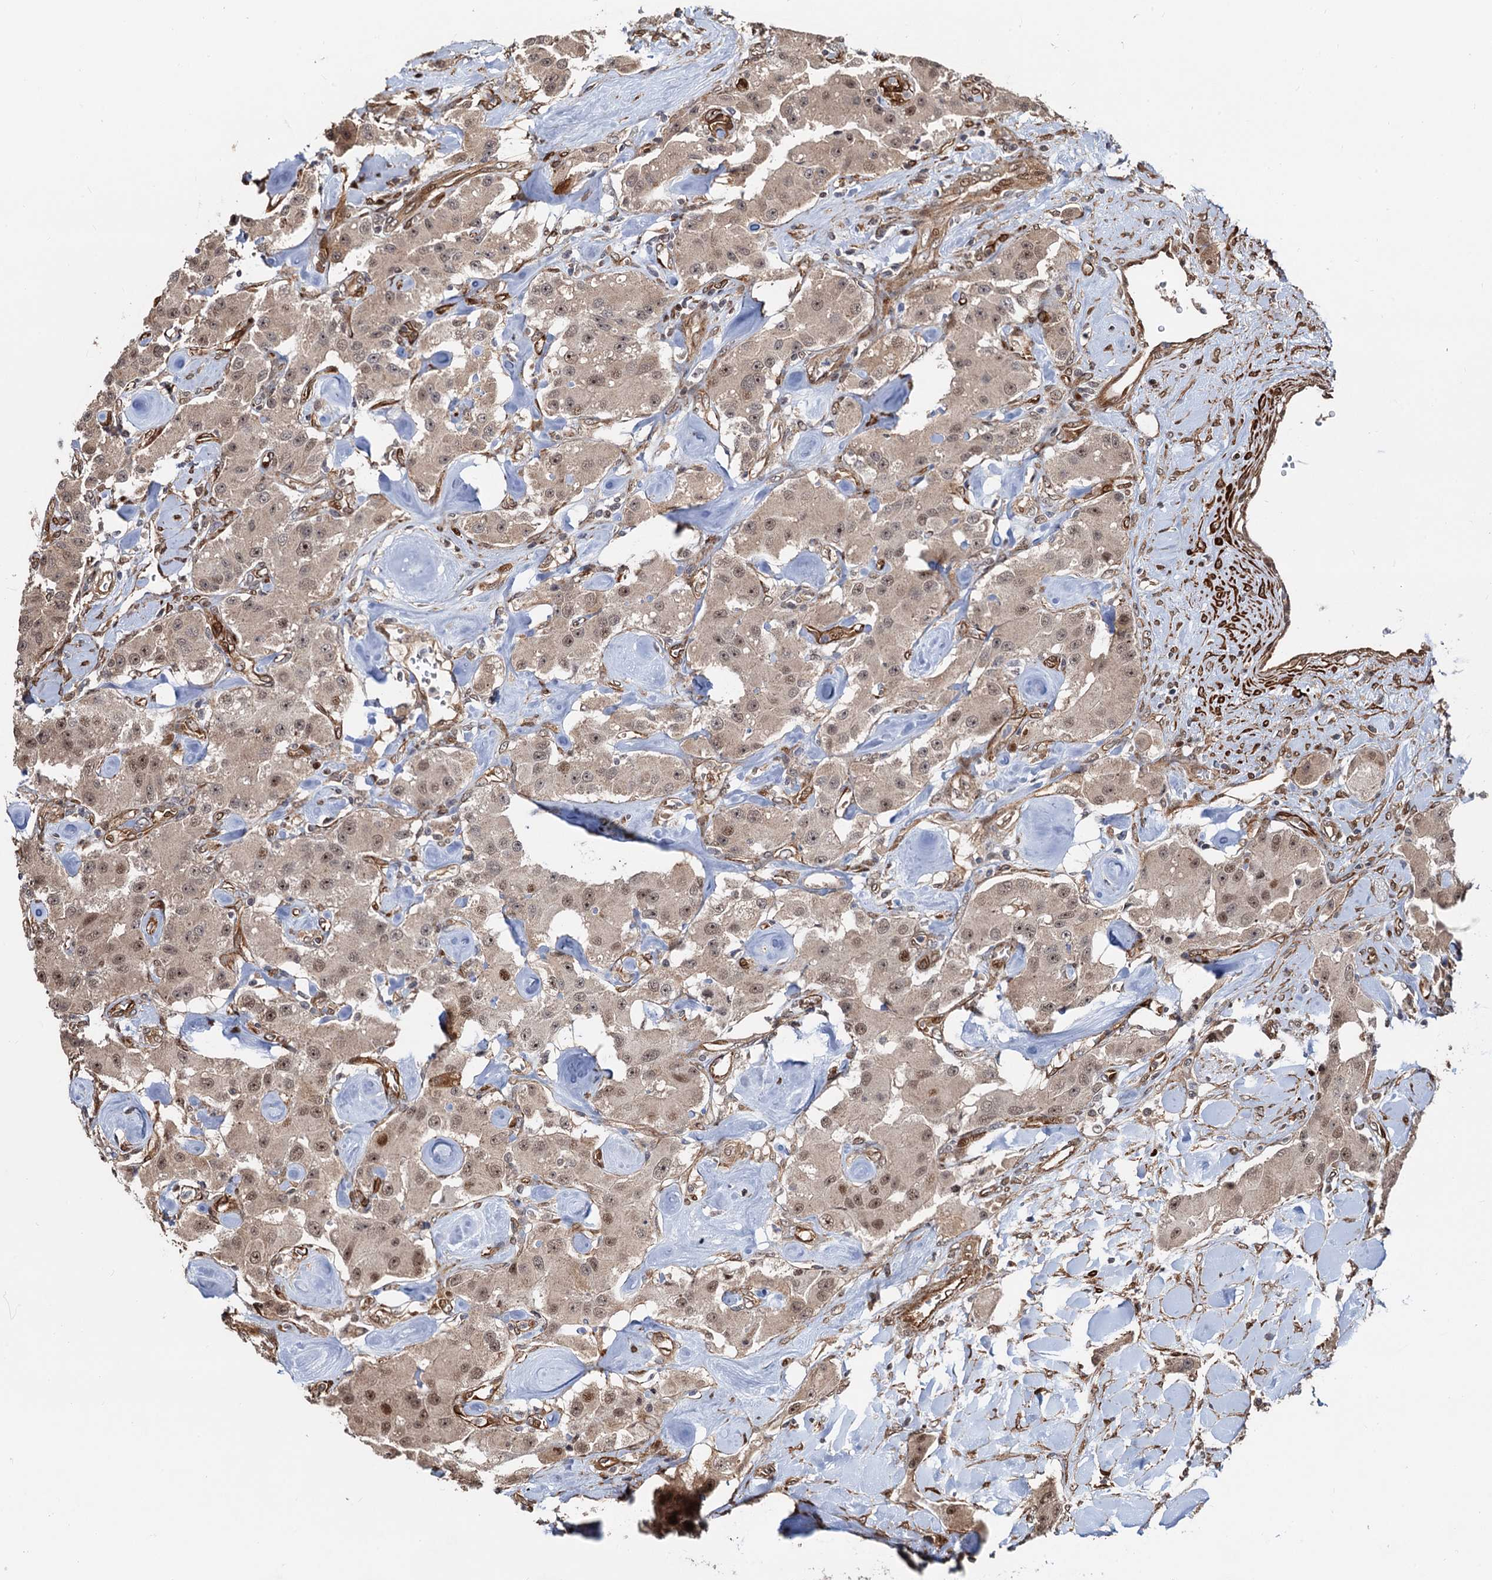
{"staining": {"intensity": "weak", "quantity": ">75%", "location": "cytoplasmic/membranous,nuclear"}, "tissue": "carcinoid", "cell_type": "Tumor cells", "image_type": "cancer", "snomed": [{"axis": "morphology", "description": "Carcinoid, malignant, NOS"}, {"axis": "topography", "description": "Pancreas"}], "caption": "There is low levels of weak cytoplasmic/membranous and nuclear staining in tumor cells of carcinoid, as demonstrated by immunohistochemical staining (brown color).", "gene": "SNRNP25", "patient": {"sex": "male", "age": 41}}